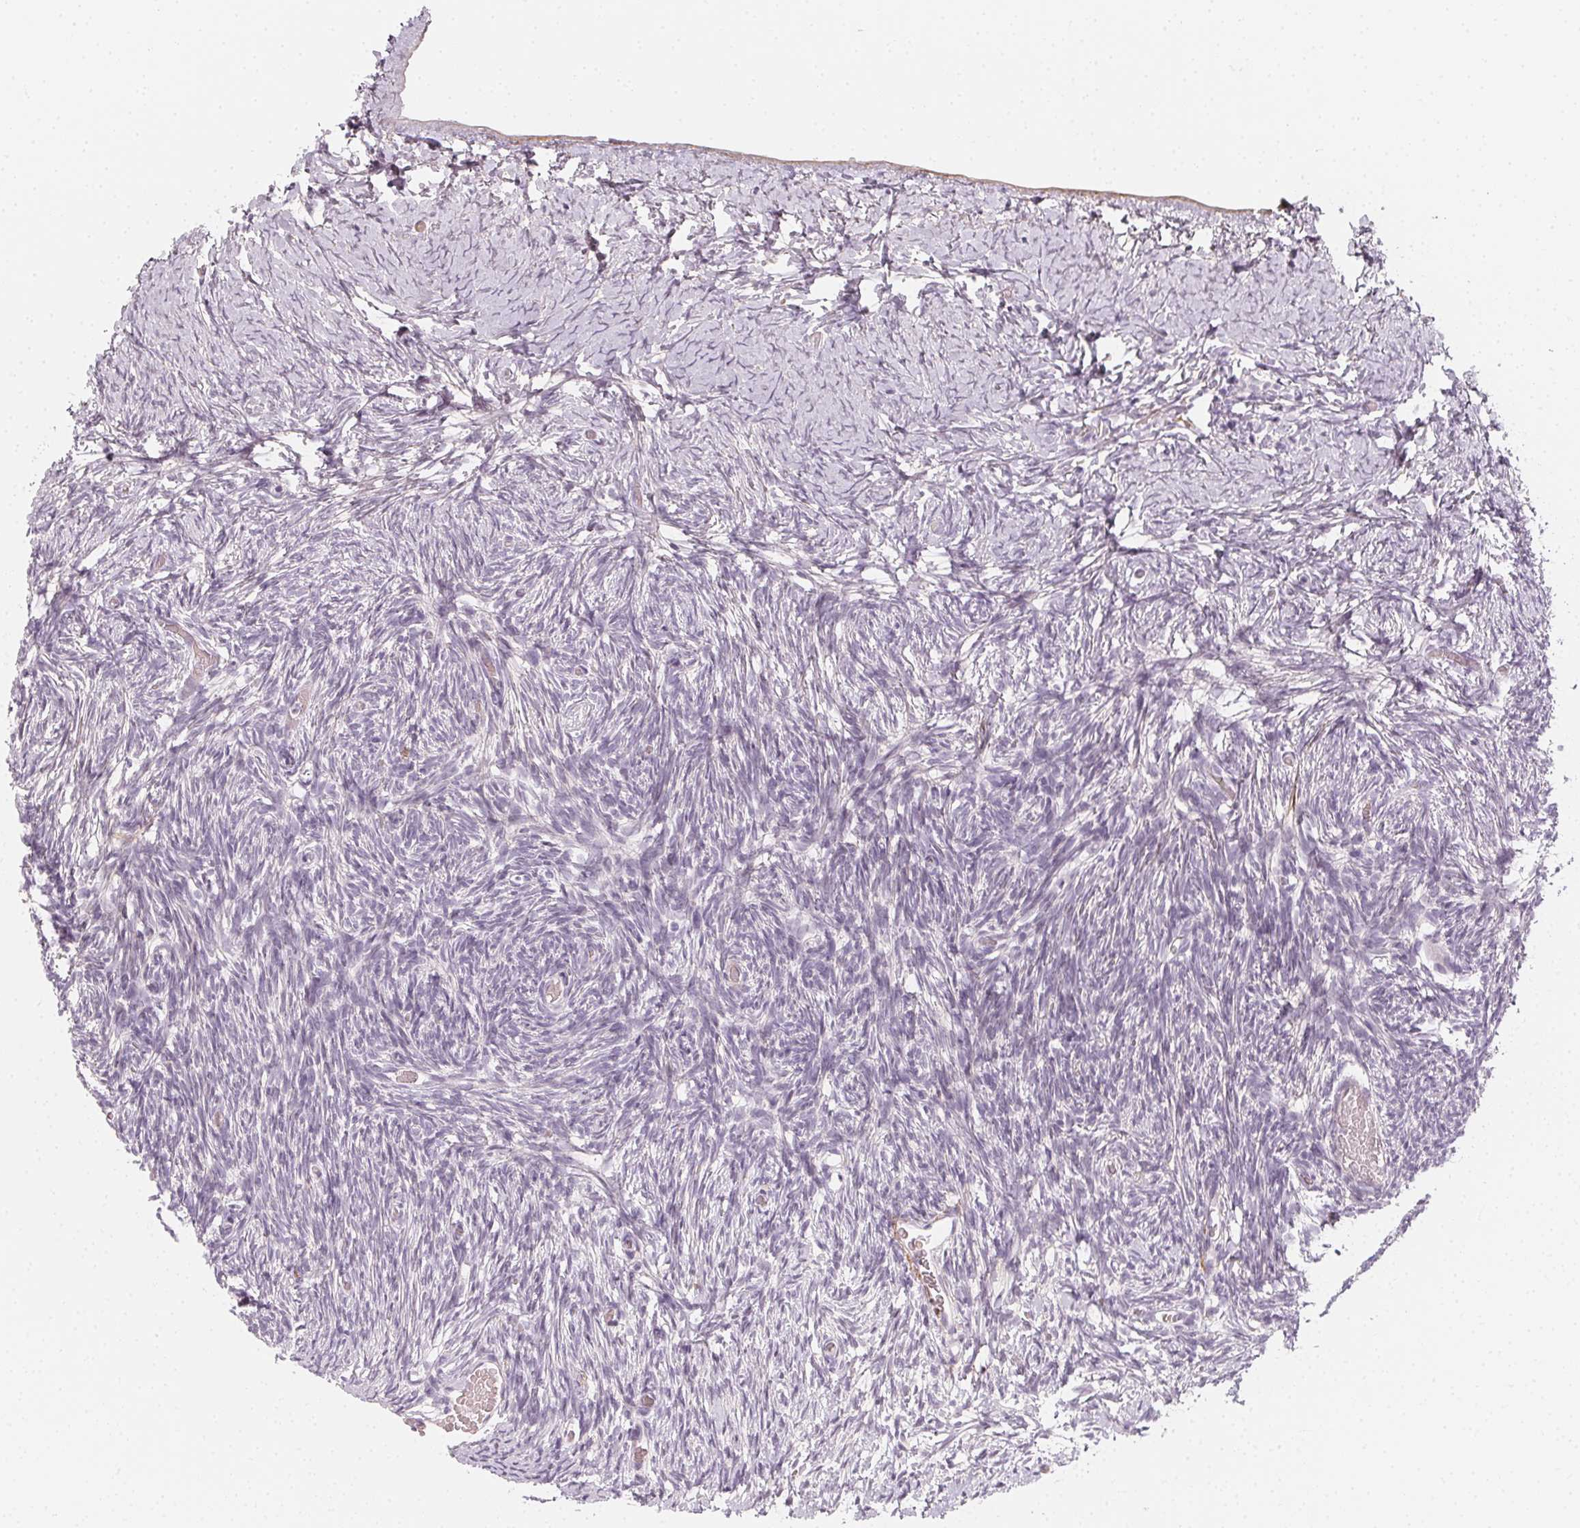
{"staining": {"intensity": "negative", "quantity": "none", "location": "none"}, "tissue": "ovary", "cell_type": "Follicle cells", "image_type": "normal", "snomed": [{"axis": "morphology", "description": "Normal tissue, NOS"}, {"axis": "topography", "description": "Ovary"}], "caption": "DAB immunohistochemical staining of normal human ovary shows no significant staining in follicle cells. The staining was performed using DAB (3,3'-diaminobenzidine) to visualize the protein expression in brown, while the nuclei were stained in blue with hematoxylin (Magnification: 20x).", "gene": "CCDC96", "patient": {"sex": "female", "age": 39}}